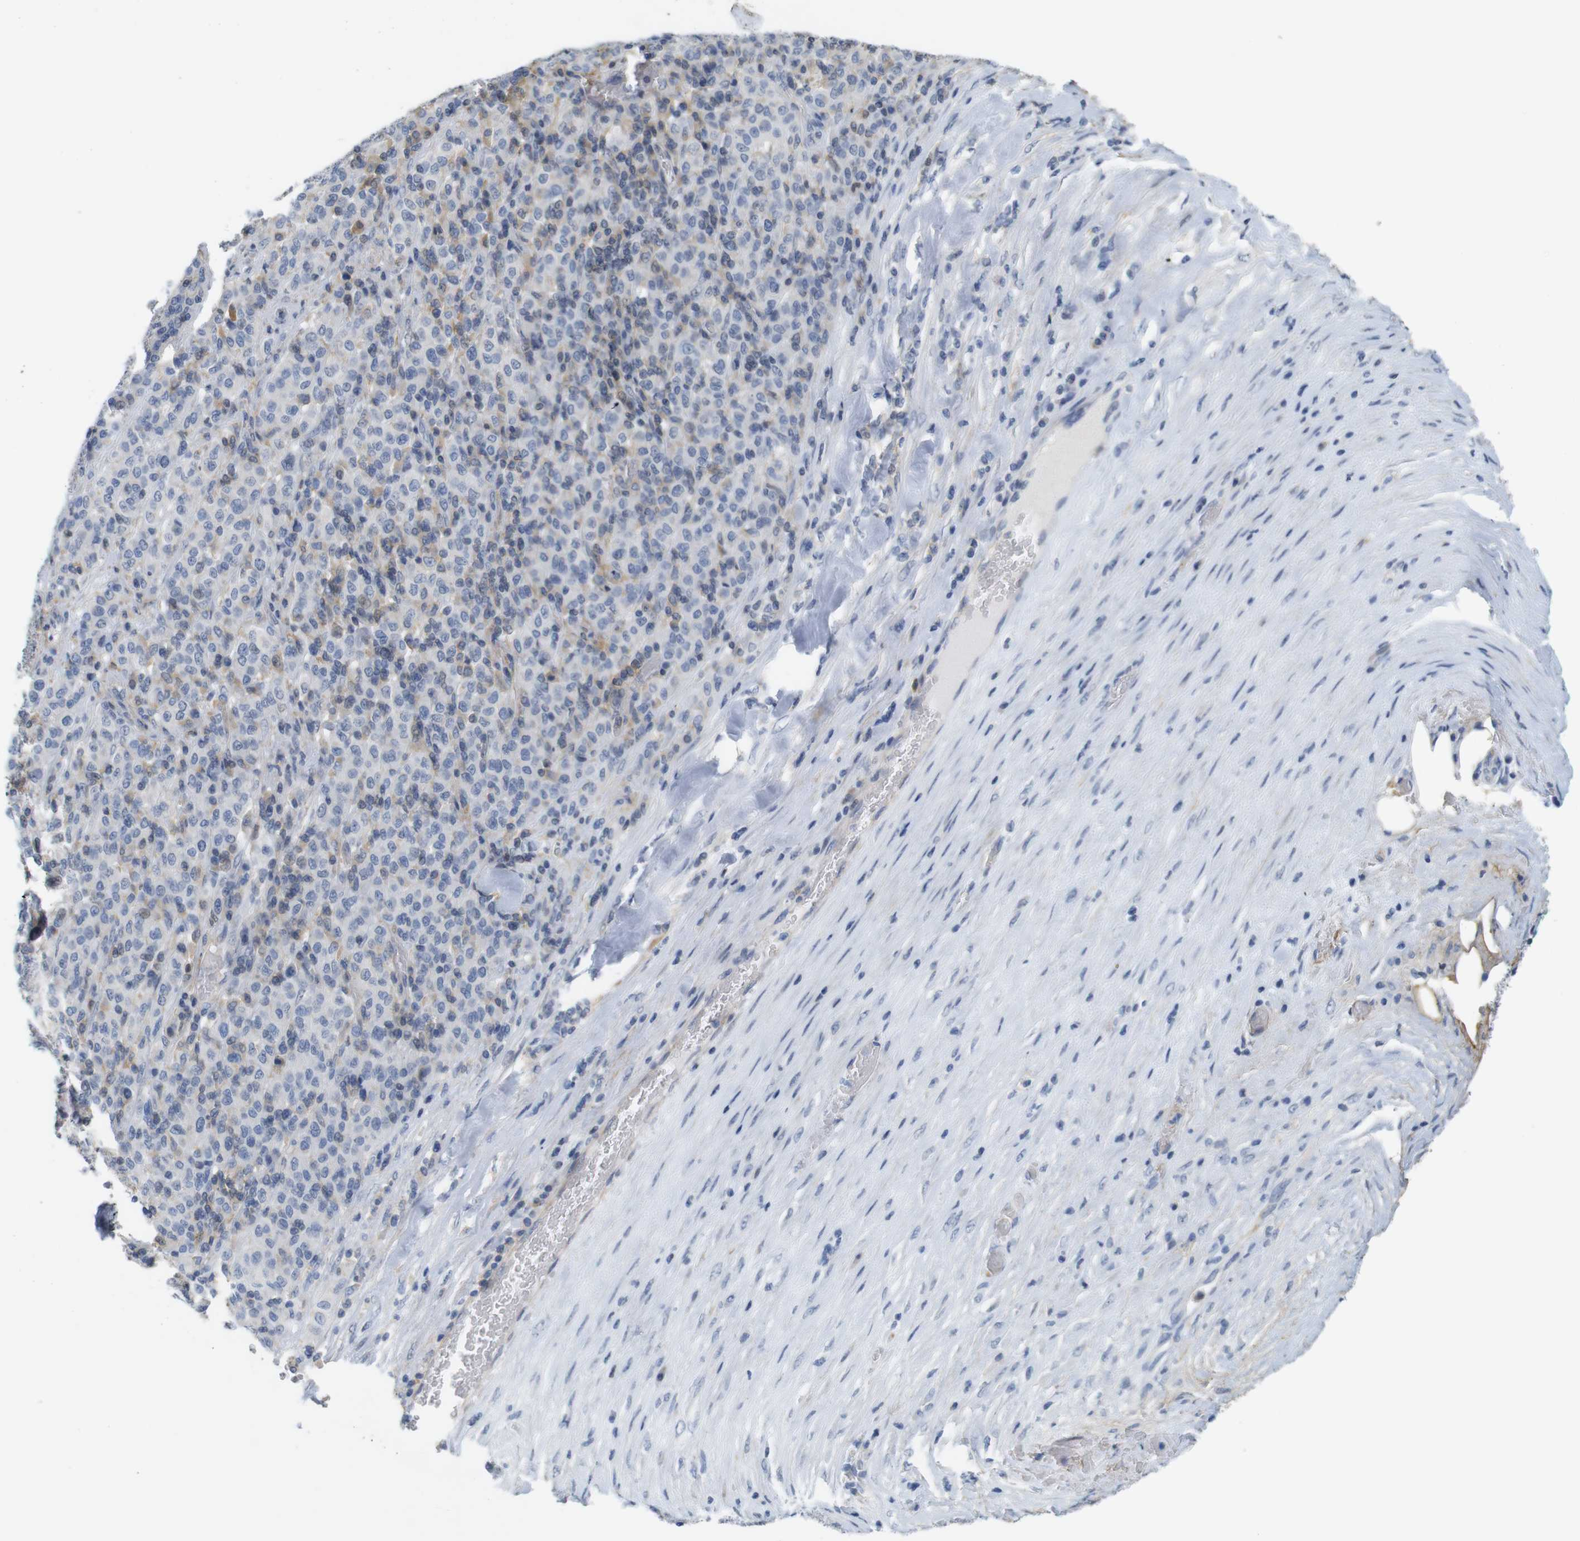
{"staining": {"intensity": "weak", "quantity": "25%-75%", "location": "cytoplasmic/membranous"}, "tissue": "melanoma", "cell_type": "Tumor cells", "image_type": "cancer", "snomed": [{"axis": "morphology", "description": "Malignant melanoma, Metastatic site"}, {"axis": "topography", "description": "Pancreas"}], "caption": "Malignant melanoma (metastatic site) tissue exhibits weak cytoplasmic/membranous expression in approximately 25%-75% of tumor cells The staining was performed using DAB (3,3'-diaminobenzidine) to visualize the protein expression in brown, while the nuclei were stained in blue with hematoxylin (Magnification: 20x).", "gene": "OTOF", "patient": {"sex": "female", "age": 30}}